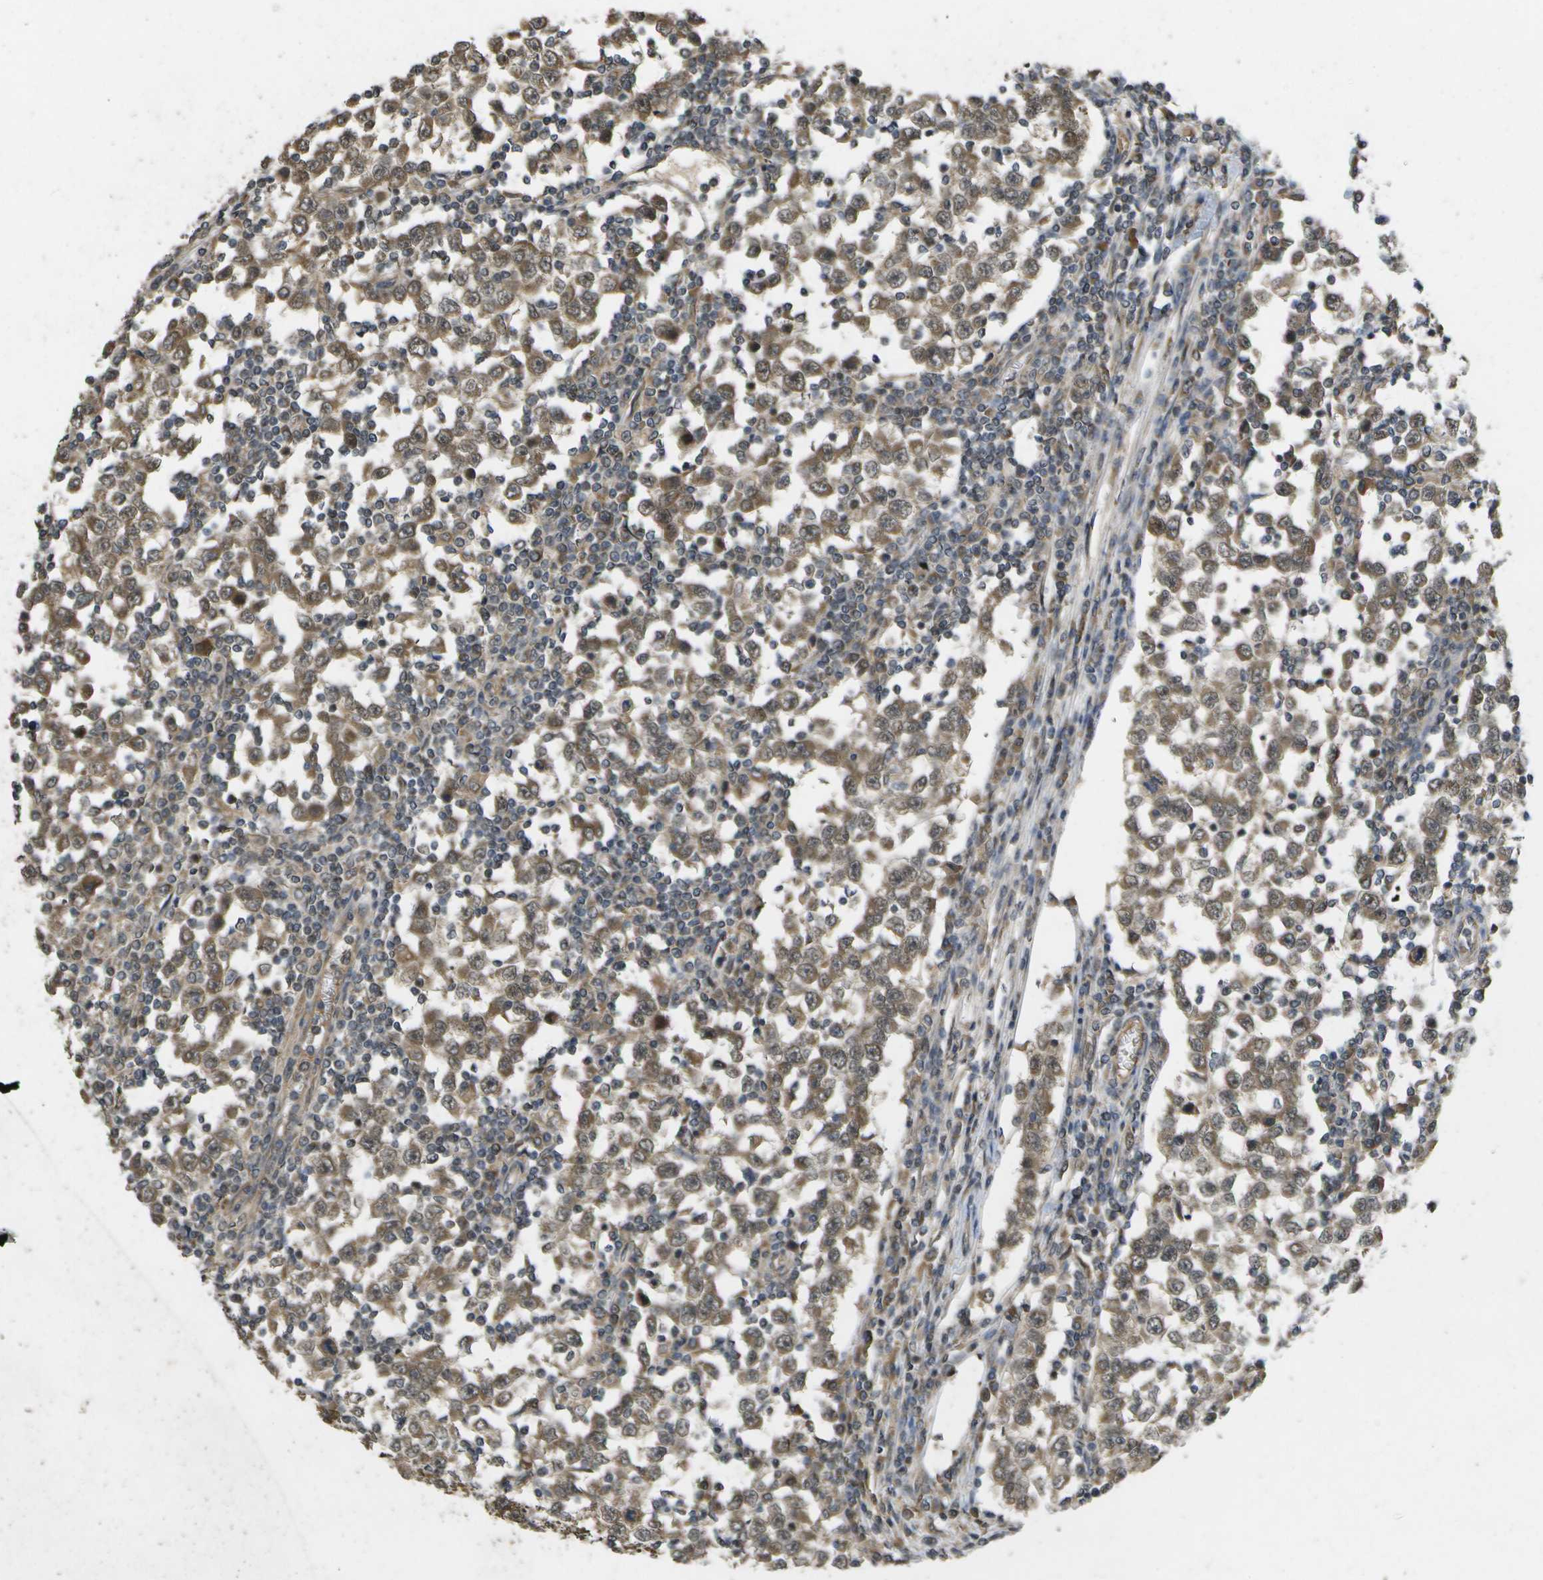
{"staining": {"intensity": "moderate", "quantity": ">75%", "location": "cytoplasmic/membranous,nuclear"}, "tissue": "testis cancer", "cell_type": "Tumor cells", "image_type": "cancer", "snomed": [{"axis": "morphology", "description": "Seminoma, NOS"}, {"axis": "topography", "description": "Testis"}], "caption": "Testis seminoma tissue exhibits moderate cytoplasmic/membranous and nuclear staining in approximately >75% of tumor cells The staining is performed using DAB brown chromogen to label protein expression. The nuclei are counter-stained blue using hematoxylin.", "gene": "ALAS1", "patient": {"sex": "male", "age": 65}}